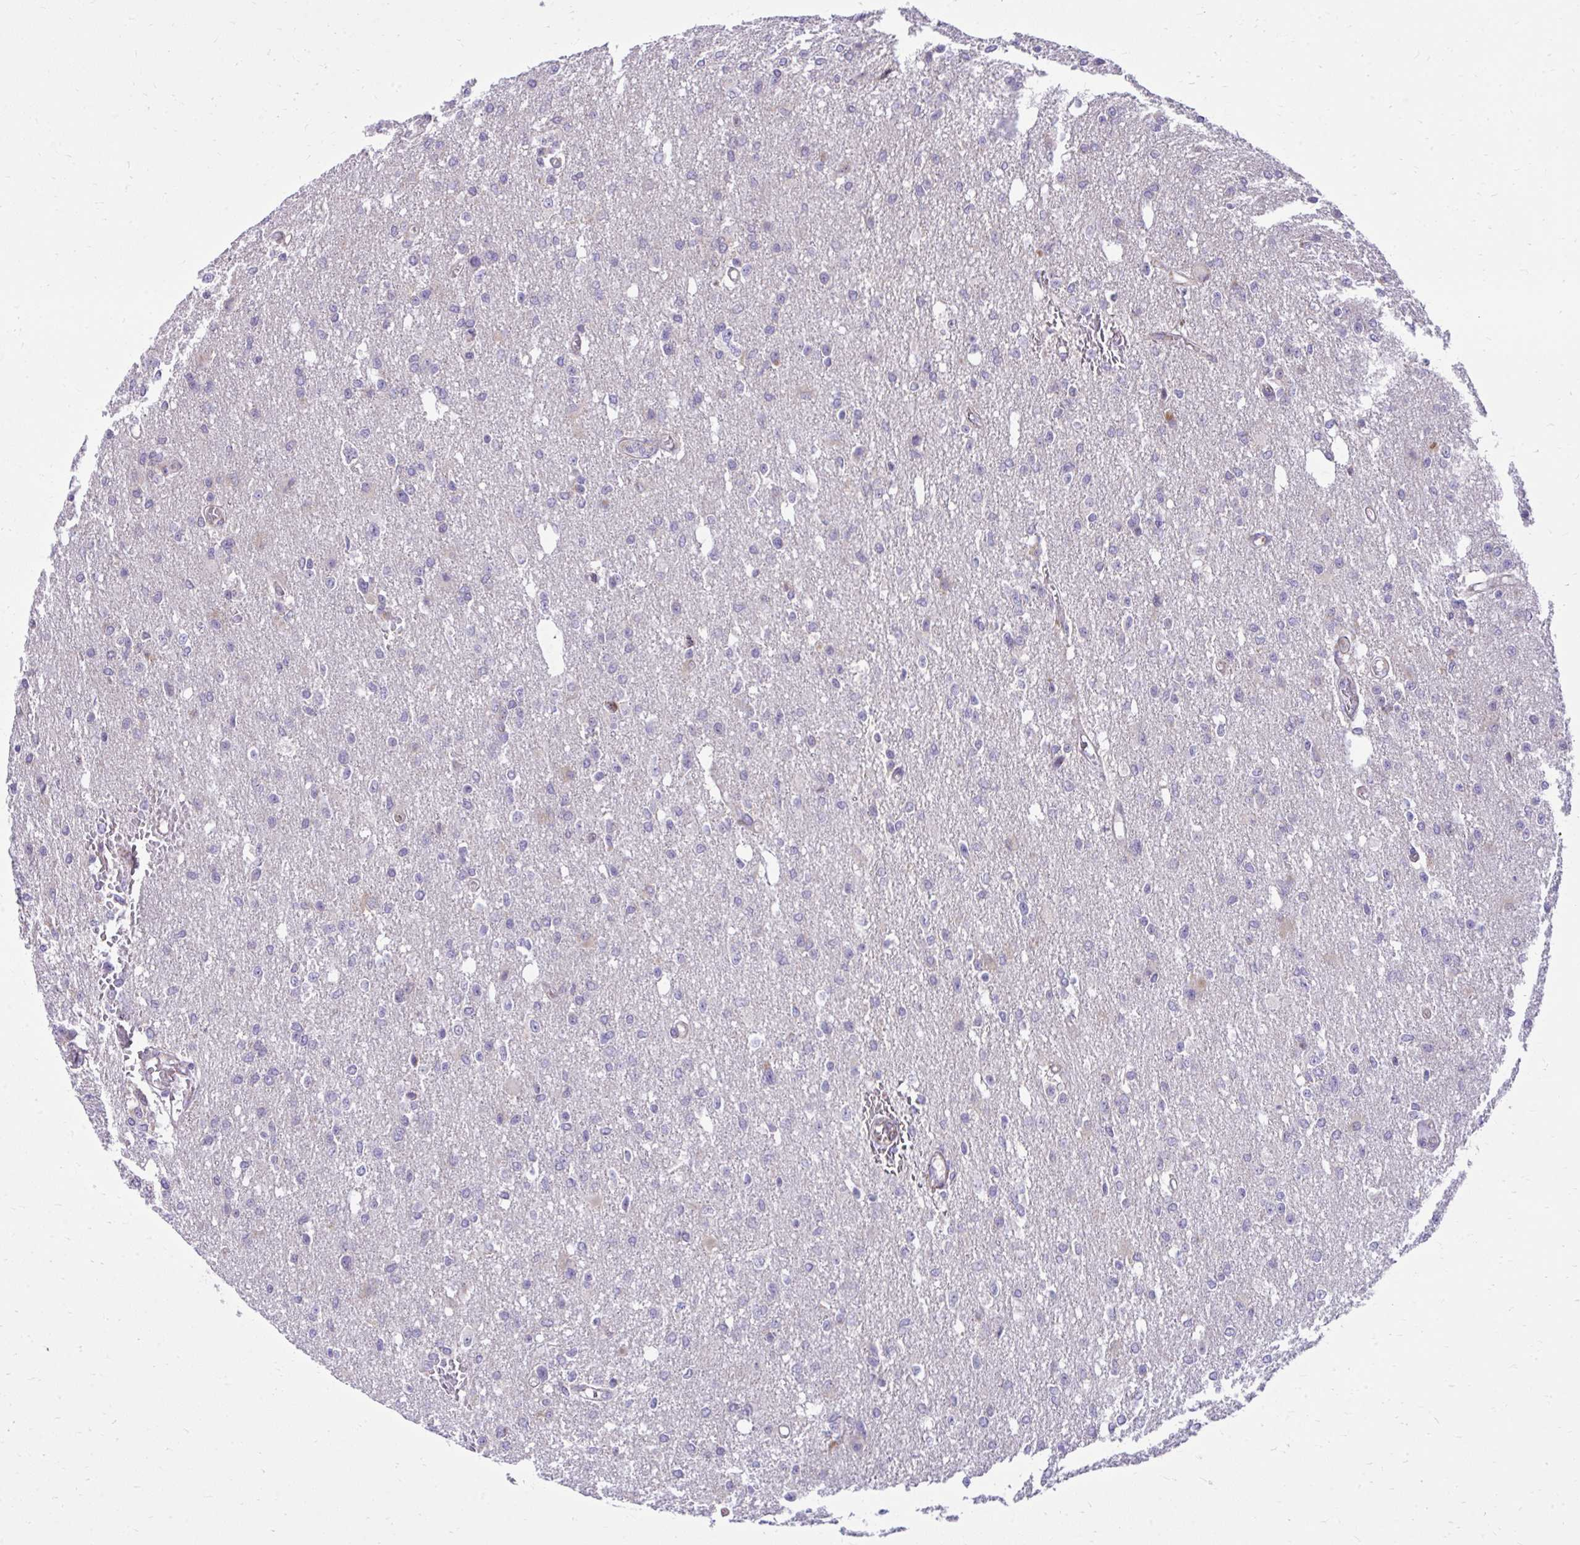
{"staining": {"intensity": "negative", "quantity": "none", "location": "none"}, "tissue": "glioma", "cell_type": "Tumor cells", "image_type": "cancer", "snomed": [{"axis": "morphology", "description": "Glioma, malignant, Low grade"}, {"axis": "topography", "description": "Brain"}], "caption": "Human malignant low-grade glioma stained for a protein using immunohistochemistry (IHC) exhibits no staining in tumor cells.", "gene": "GPRIN3", "patient": {"sex": "male", "age": 26}}